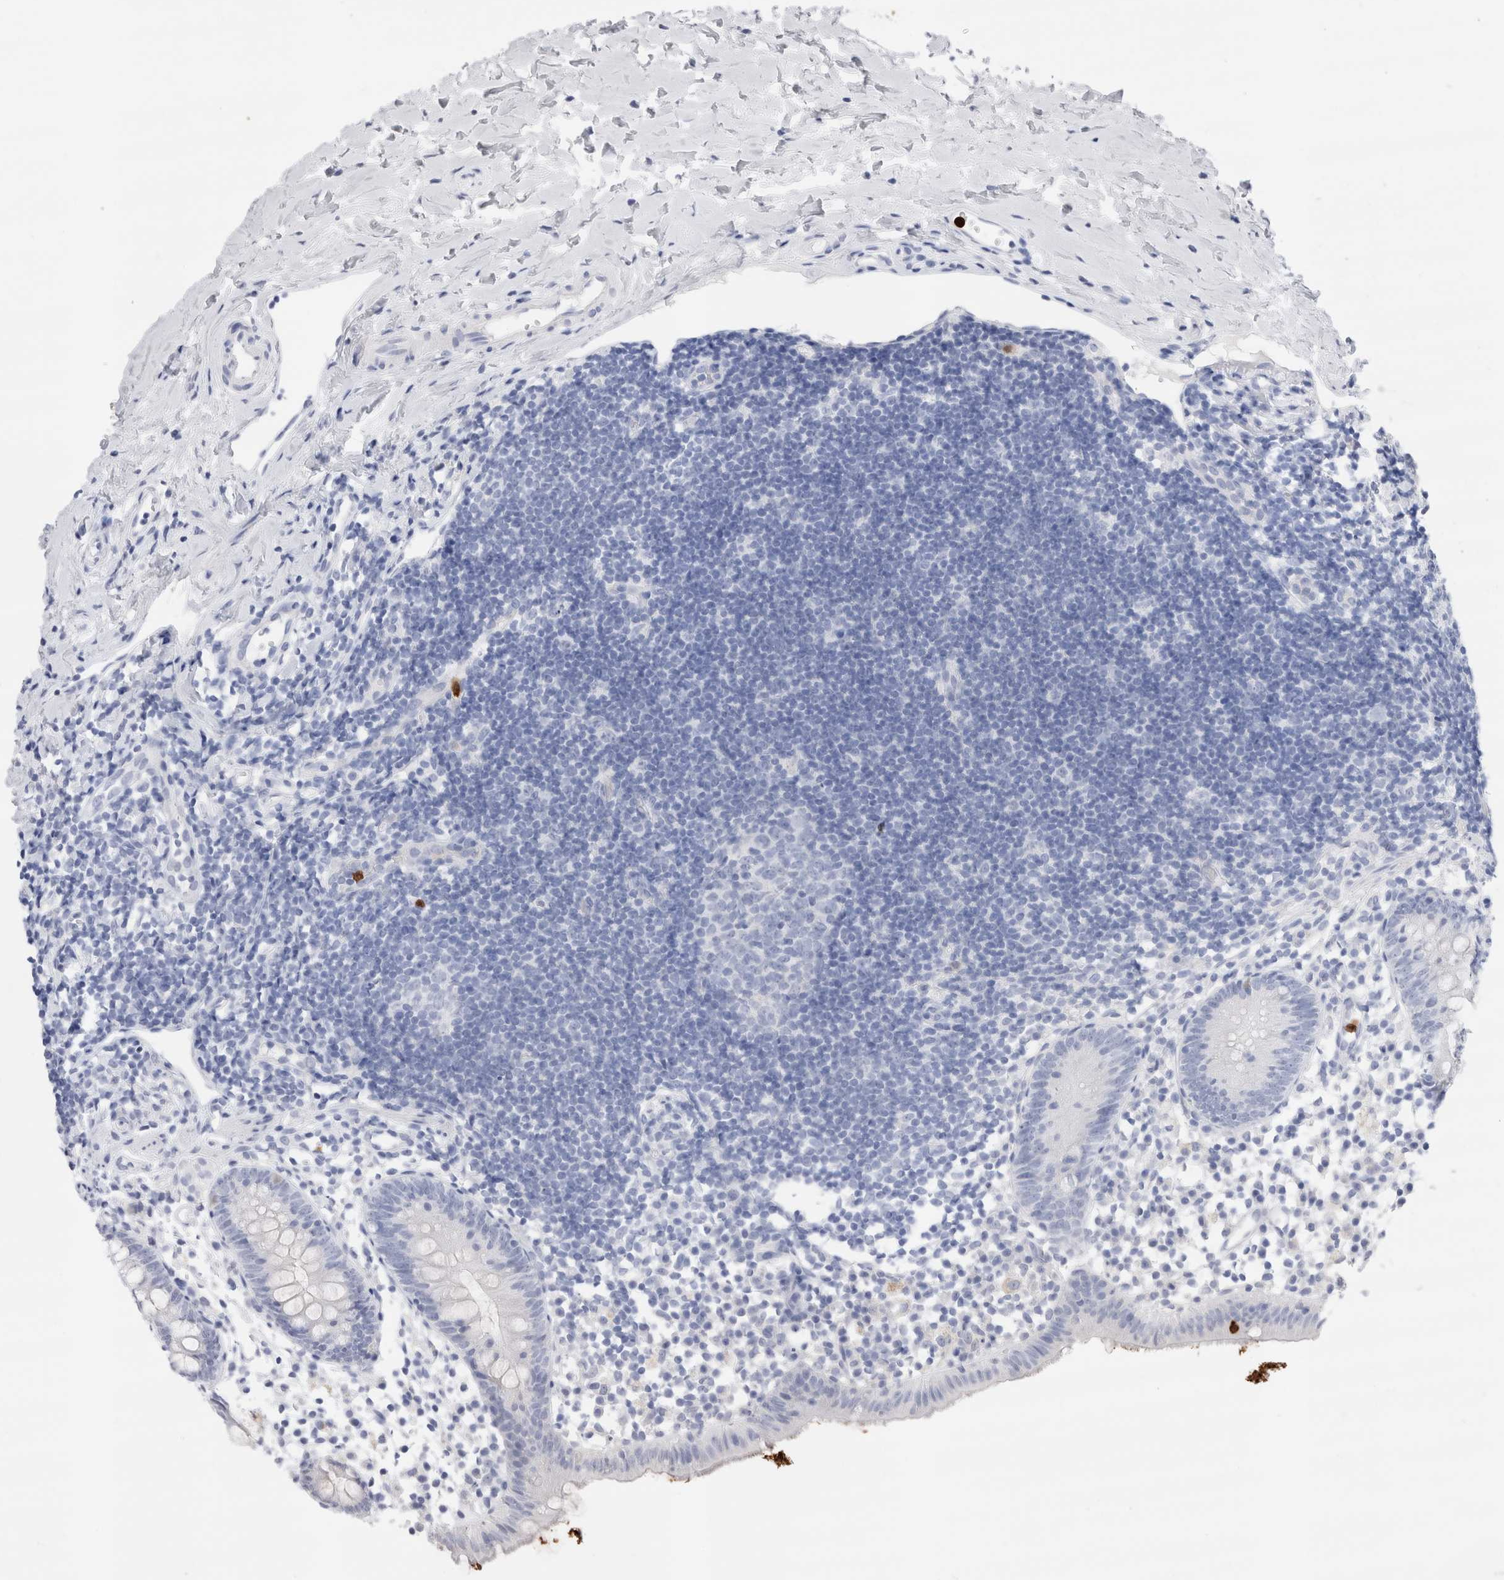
{"staining": {"intensity": "negative", "quantity": "none", "location": "none"}, "tissue": "appendix", "cell_type": "Glandular cells", "image_type": "normal", "snomed": [{"axis": "morphology", "description": "Normal tissue, NOS"}, {"axis": "topography", "description": "Appendix"}], "caption": "Glandular cells are negative for protein expression in normal human appendix. Brightfield microscopy of immunohistochemistry stained with DAB (3,3'-diaminobenzidine) (brown) and hematoxylin (blue), captured at high magnification.", "gene": "SLC10A5", "patient": {"sex": "female", "age": 20}}